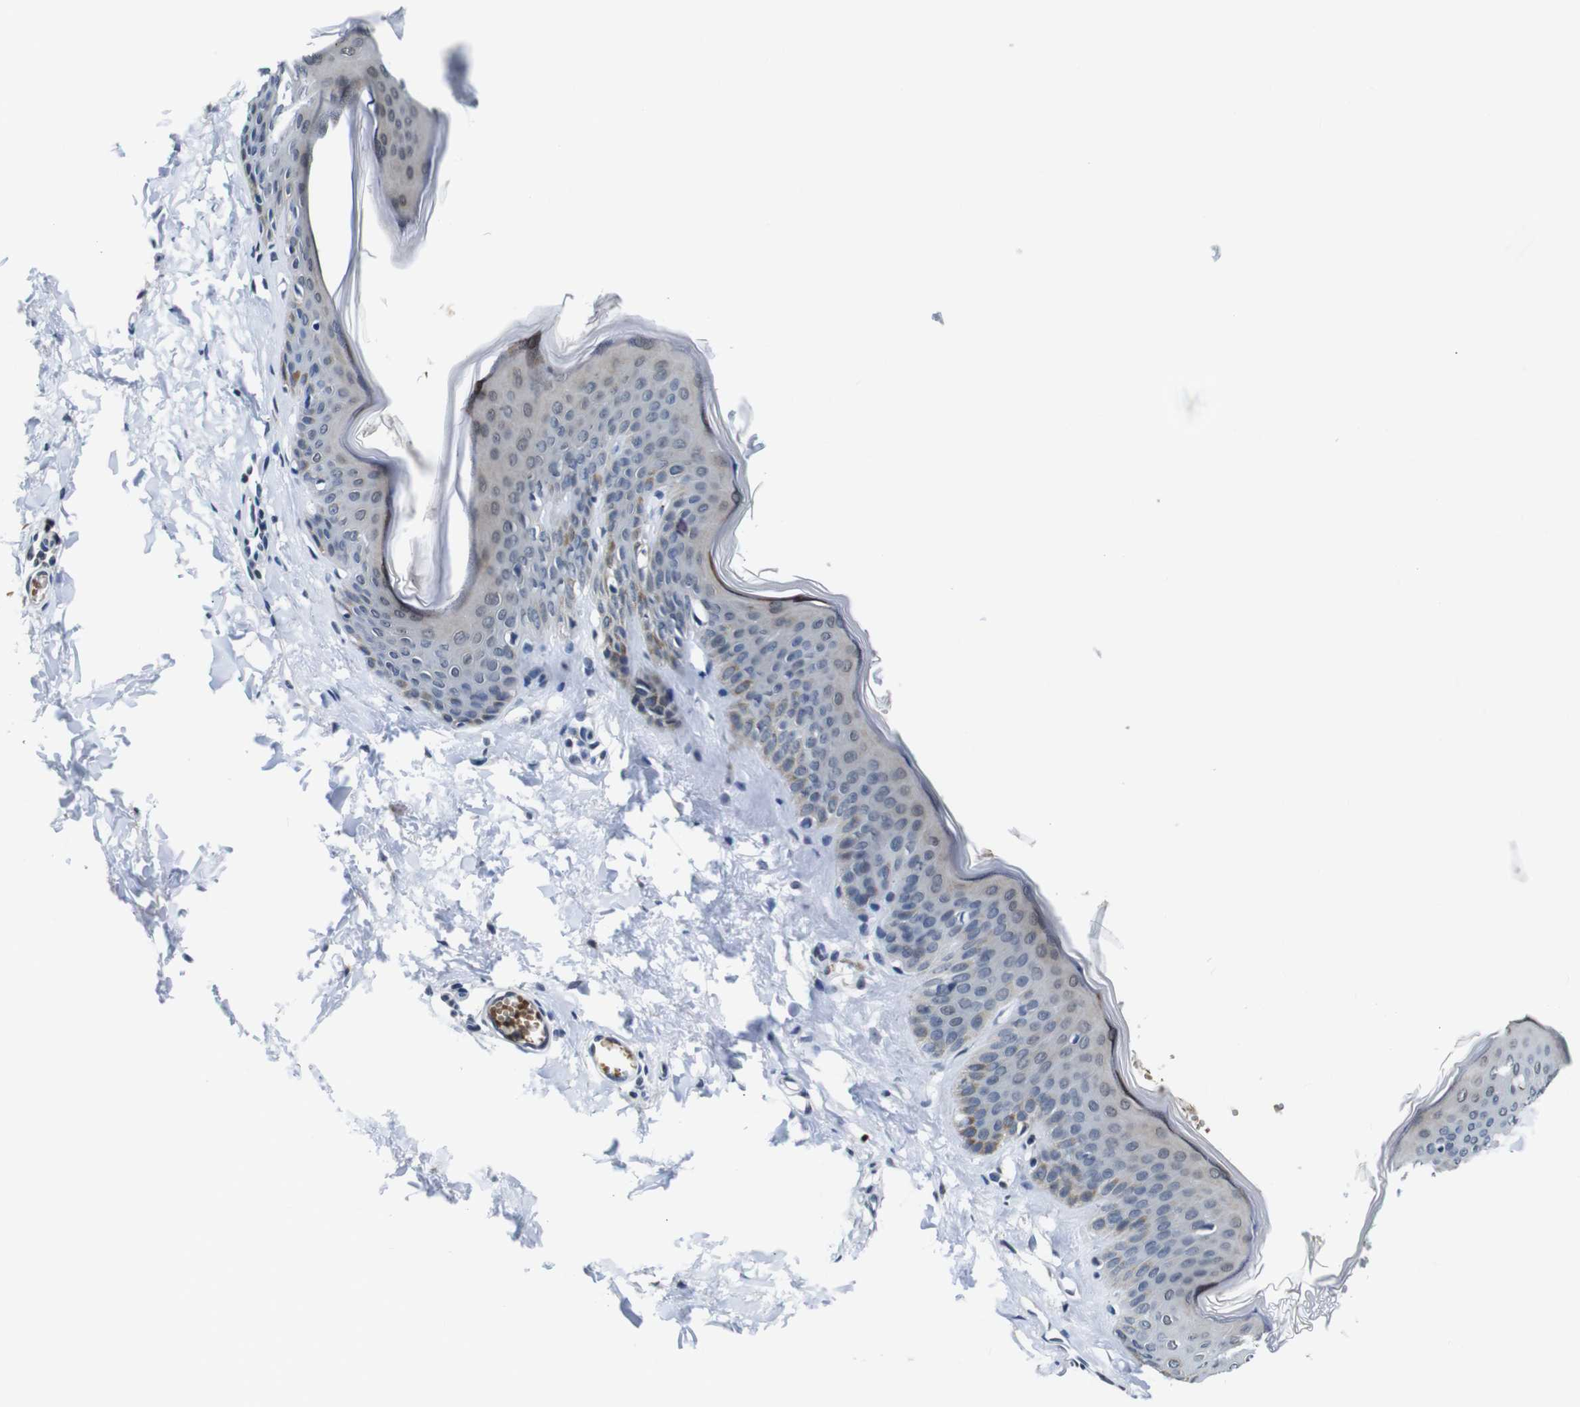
{"staining": {"intensity": "negative", "quantity": "none", "location": "none"}, "tissue": "skin", "cell_type": "Fibroblasts", "image_type": "normal", "snomed": [{"axis": "morphology", "description": "Normal tissue, NOS"}, {"axis": "topography", "description": "Skin"}], "caption": "Human skin stained for a protein using immunohistochemistry demonstrates no positivity in fibroblasts.", "gene": "ILDR2", "patient": {"sex": "female", "age": 17}}